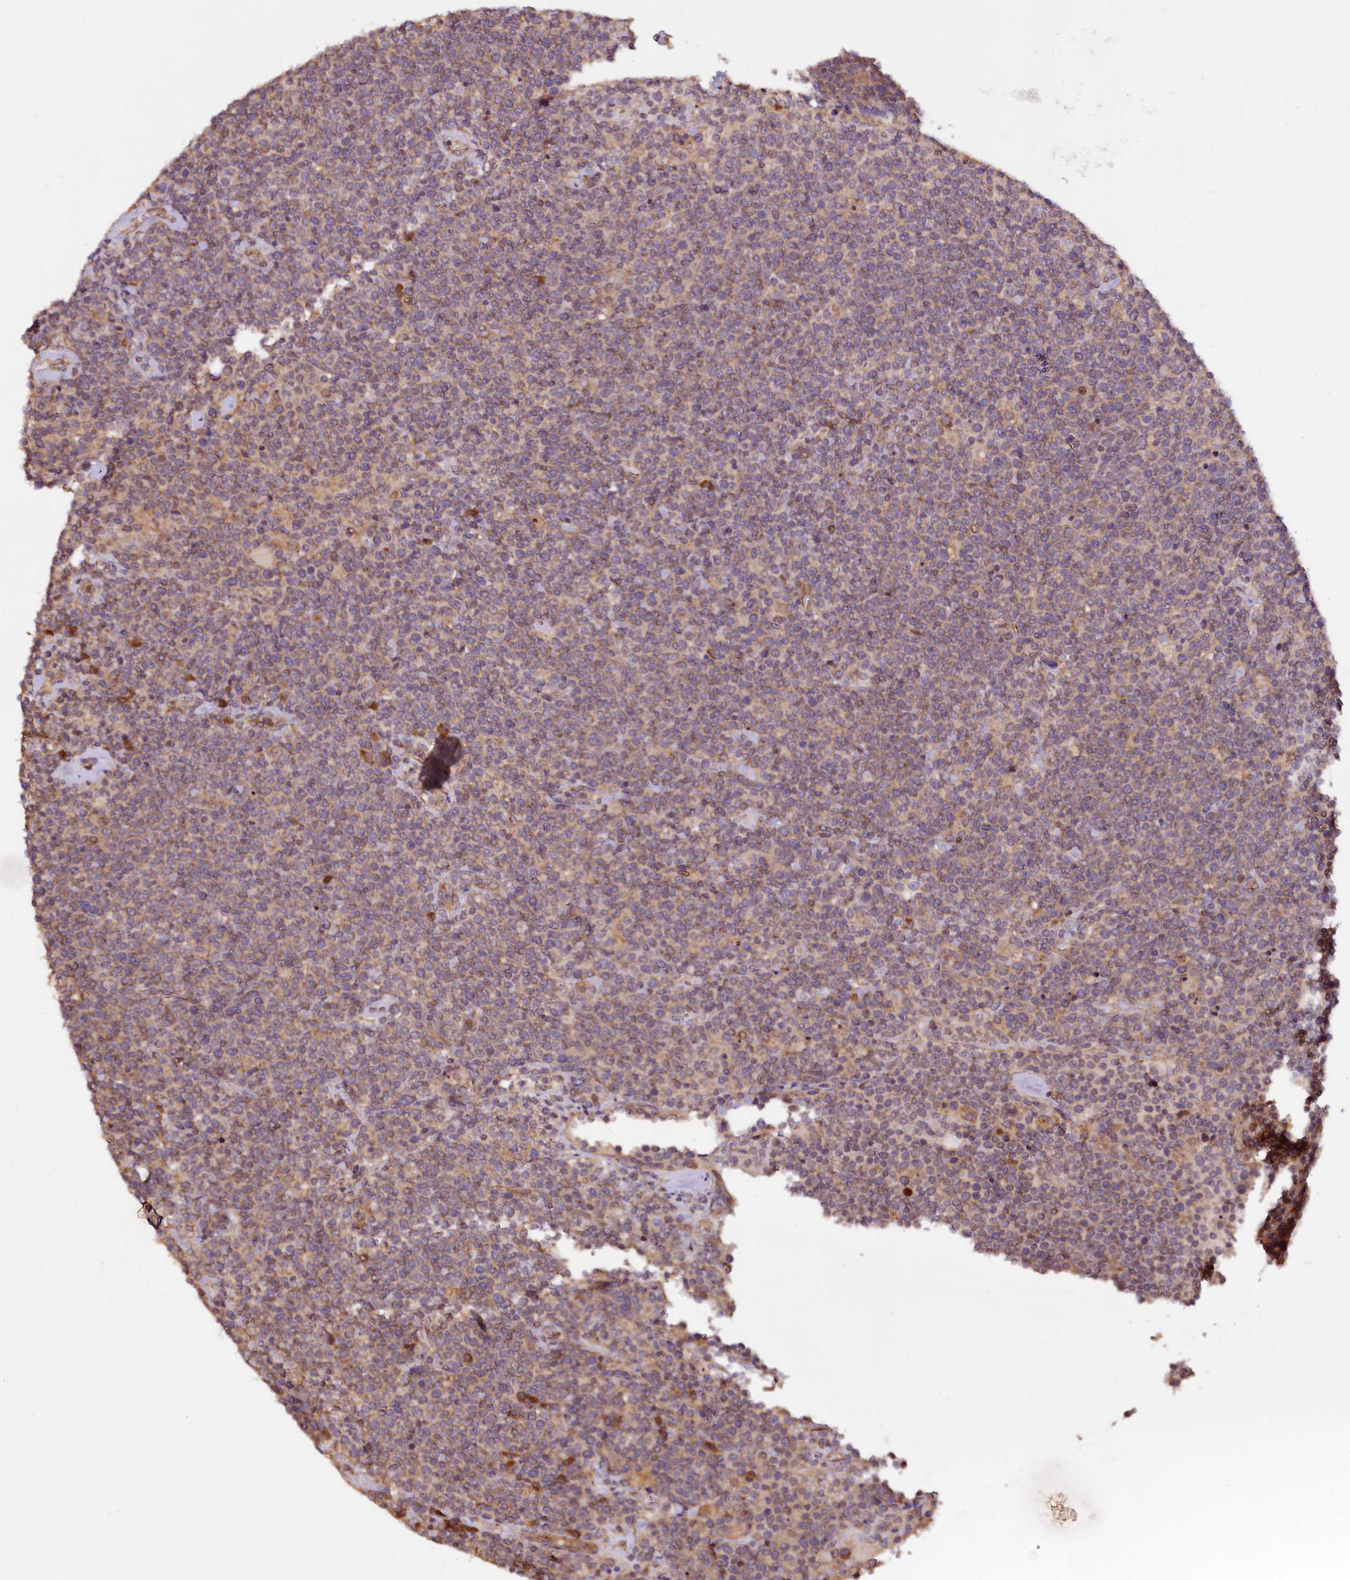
{"staining": {"intensity": "weak", "quantity": ">75%", "location": "cytoplasmic/membranous"}, "tissue": "lymphoma", "cell_type": "Tumor cells", "image_type": "cancer", "snomed": [{"axis": "morphology", "description": "Malignant lymphoma, non-Hodgkin's type, High grade"}, {"axis": "topography", "description": "Lymph node"}], "caption": "This image displays IHC staining of human high-grade malignant lymphoma, non-Hodgkin's type, with low weak cytoplasmic/membranous expression in approximately >75% of tumor cells.", "gene": "RASSF1", "patient": {"sex": "male", "age": 61}}